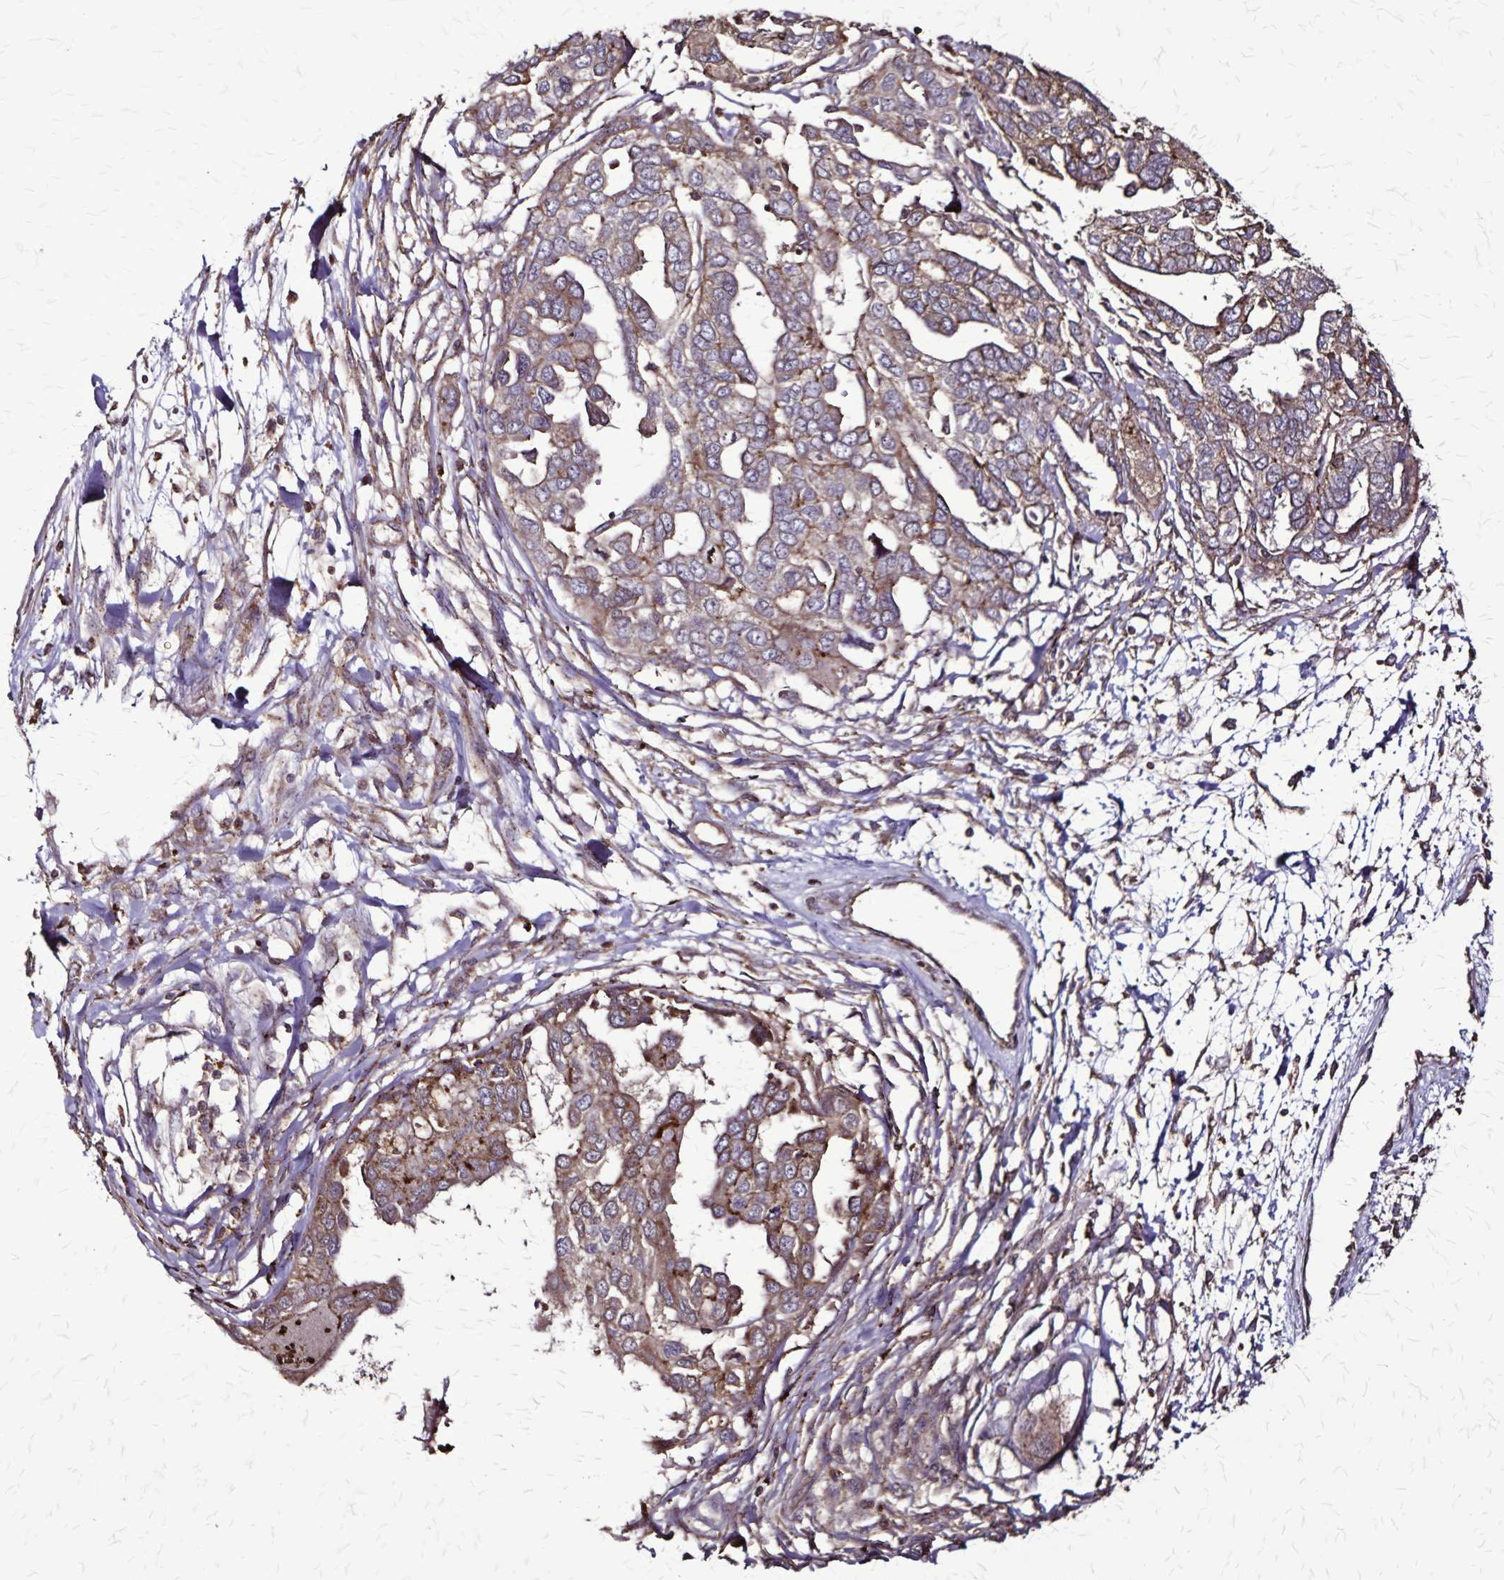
{"staining": {"intensity": "moderate", "quantity": ">75%", "location": "cytoplasmic/membranous"}, "tissue": "ovarian cancer", "cell_type": "Tumor cells", "image_type": "cancer", "snomed": [{"axis": "morphology", "description": "Cystadenocarcinoma, serous, NOS"}, {"axis": "topography", "description": "Ovary"}], "caption": "Immunohistochemistry (IHC) (DAB (3,3'-diaminobenzidine)) staining of ovarian serous cystadenocarcinoma reveals moderate cytoplasmic/membranous protein staining in about >75% of tumor cells. The staining was performed using DAB to visualize the protein expression in brown, while the nuclei were stained in blue with hematoxylin (Magnification: 20x).", "gene": "CHMP1B", "patient": {"sex": "female", "age": 53}}